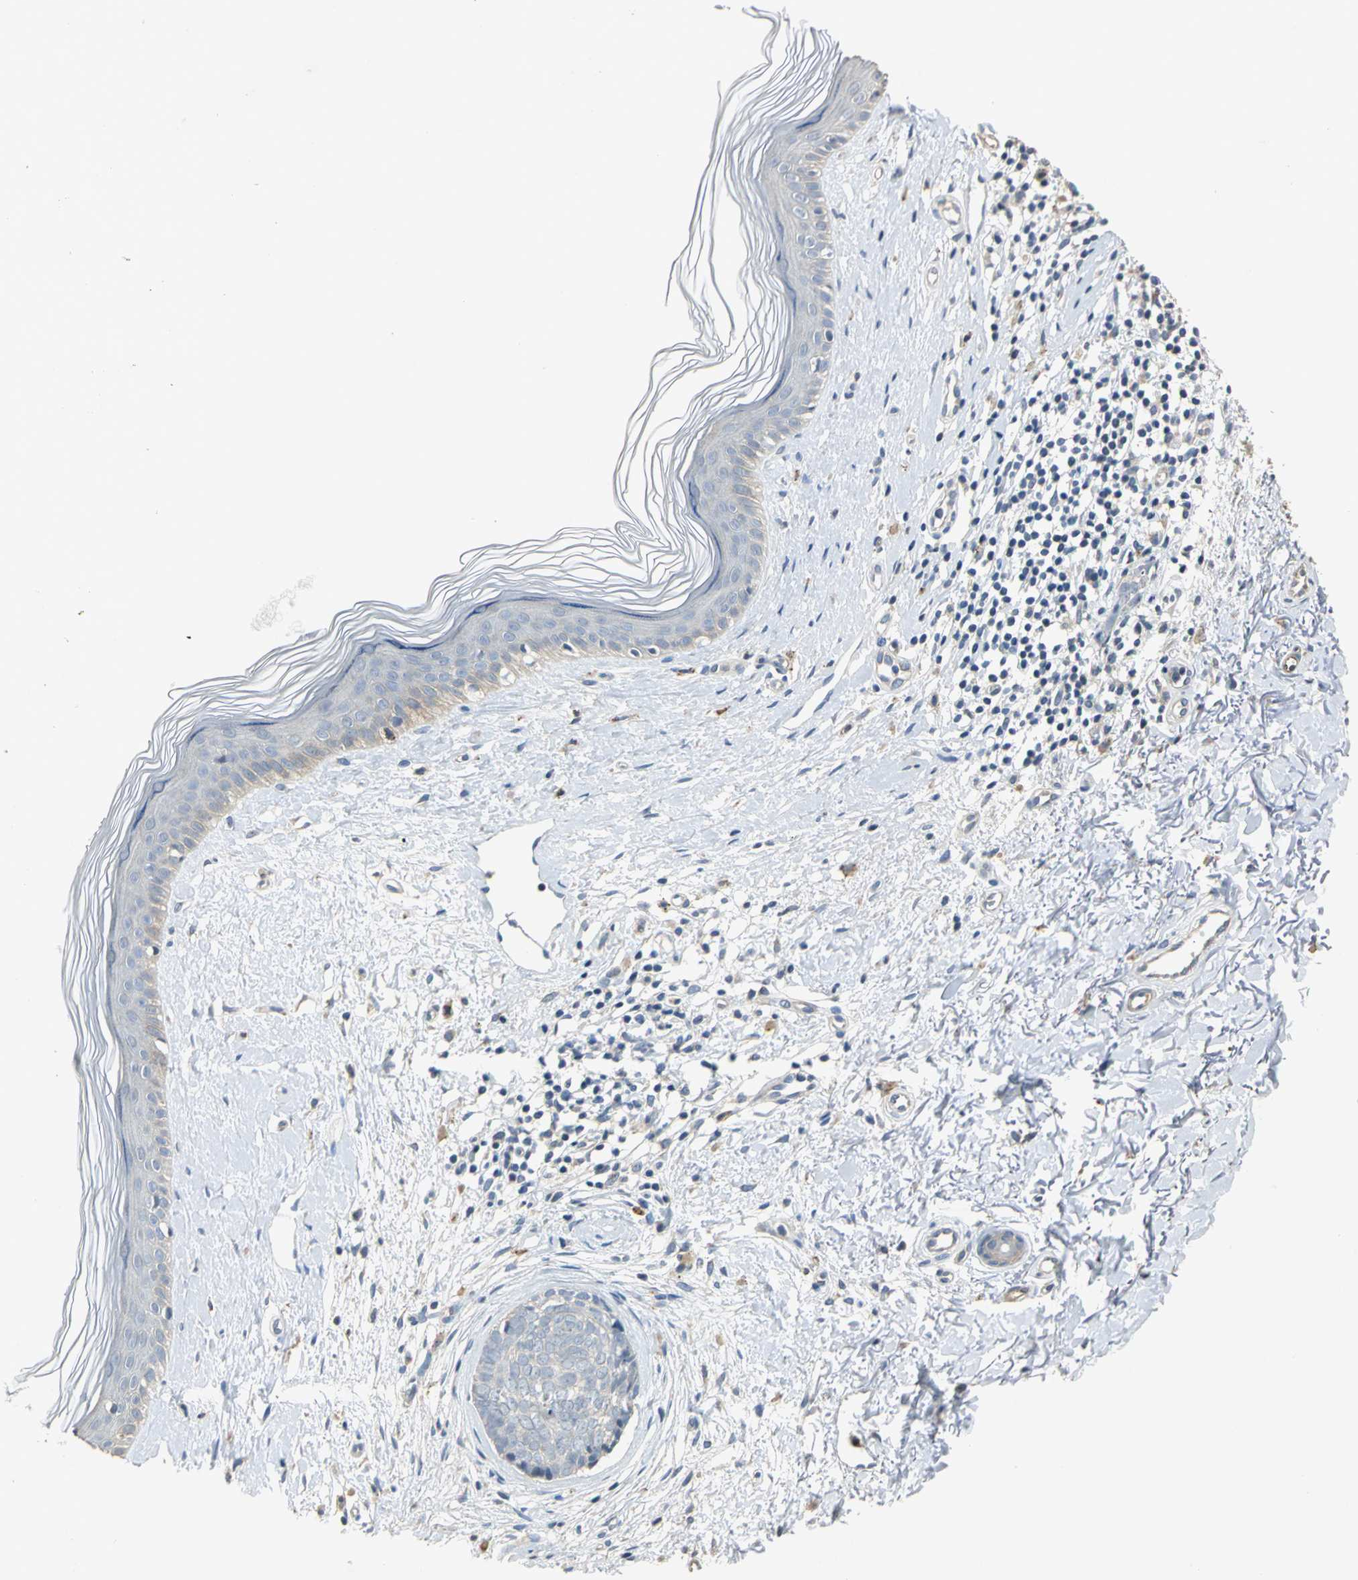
{"staining": {"intensity": "negative", "quantity": "none", "location": "none"}, "tissue": "skin cancer", "cell_type": "Tumor cells", "image_type": "cancer", "snomed": [{"axis": "morphology", "description": "Normal tissue, NOS"}, {"axis": "morphology", "description": "Basal cell carcinoma"}, {"axis": "topography", "description": "Skin"}], "caption": "Immunohistochemistry micrograph of human skin cancer (basal cell carcinoma) stained for a protein (brown), which shows no positivity in tumor cells.", "gene": "IL17RB", "patient": {"sex": "female", "age": 61}}